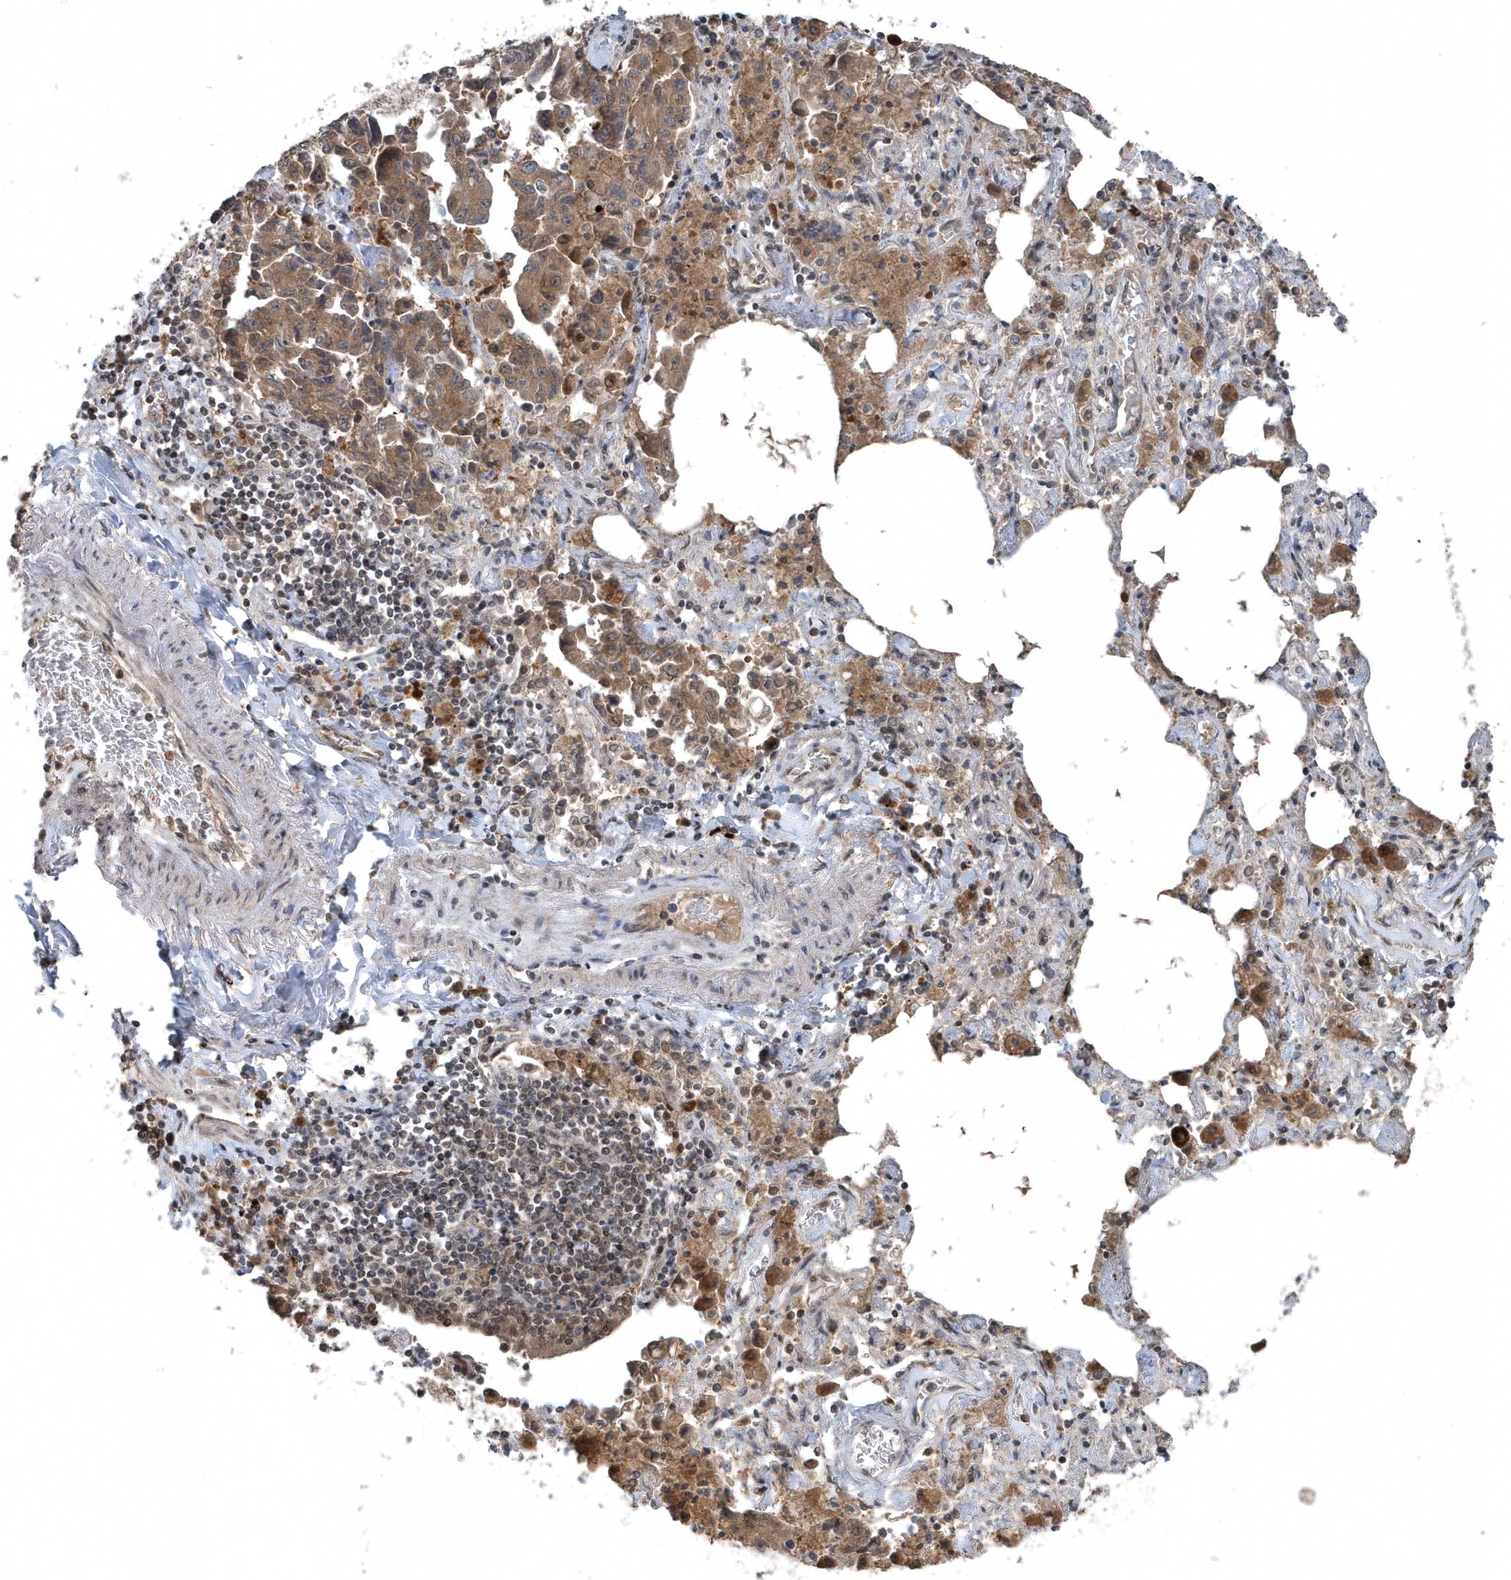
{"staining": {"intensity": "moderate", "quantity": ">75%", "location": "cytoplasmic/membranous"}, "tissue": "lung cancer", "cell_type": "Tumor cells", "image_type": "cancer", "snomed": [{"axis": "morphology", "description": "Adenocarcinoma, NOS"}, {"axis": "topography", "description": "Lung"}], "caption": "The immunohistochemical stain labels moderate cytoplasmic/membranous expression in tumor cells of lung adenocarcinoma tissue.", "gene": "QTRT2", "patient": {"sex": "female", "age": 51}}